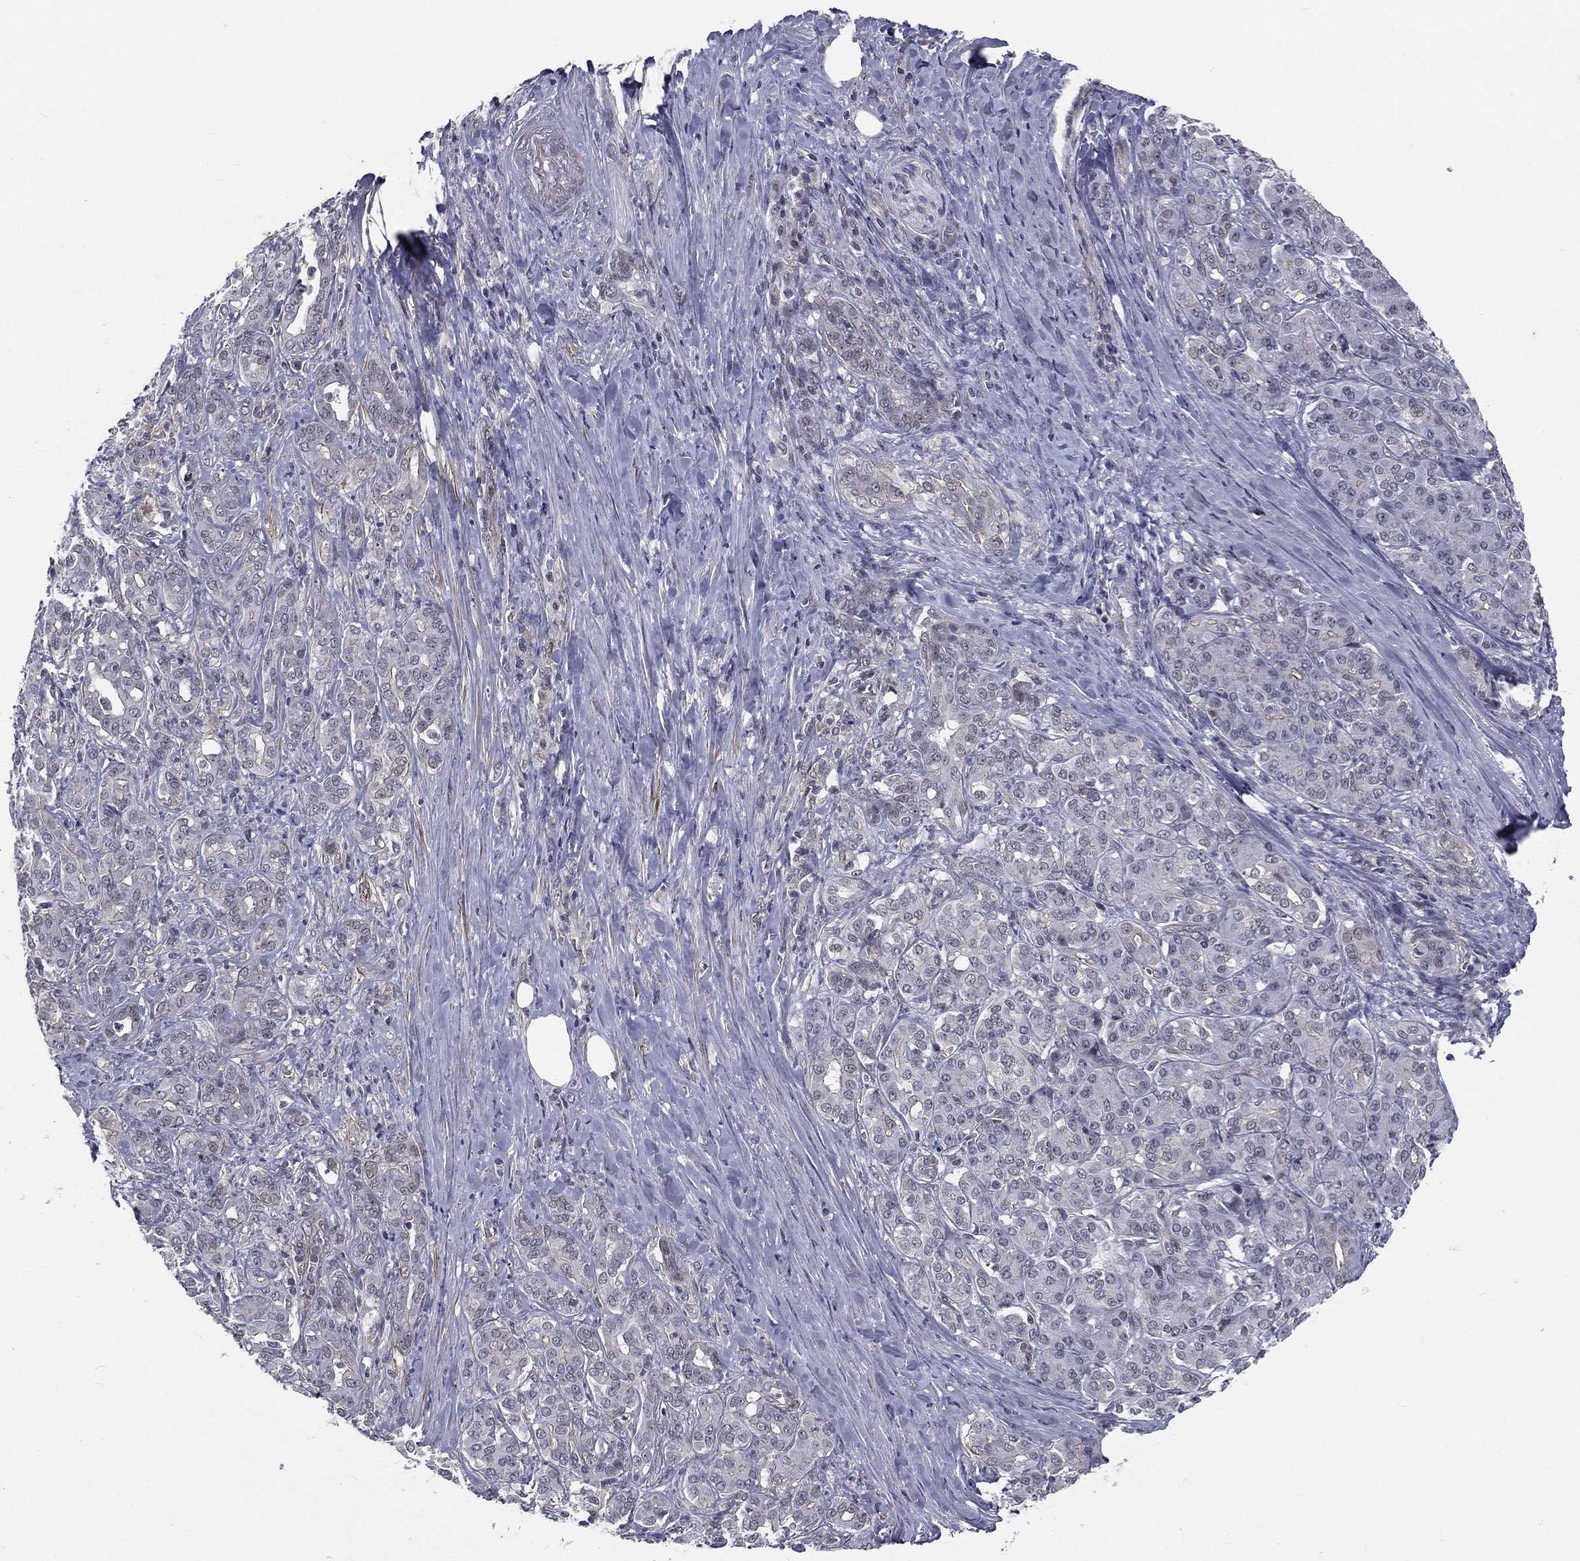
{"staining": {"intensity": "negative", "quantity": "none", "location": "none"}, "tissue": "pancreatic cancer", "cell_type": "Tumor cells", "image_type": "cancer", "snomed": [{"axis": "morphology", "description": "Normal tissue, NOS"}, {"axis": "morphology", "description": "Inflammation, NOS"}, {"axis": "morphology", "description": "Adenocarcinoma, NOS"}, {"axis": "topography", "description": "Pancreas"}], "caption": "Immunohistochemistry of human pancreatic cancer (adenocarcinoma) demonstrates no staining in tumor cells.", "gene": "MORC2", "patient": {"sex": "male", "age": 57}}